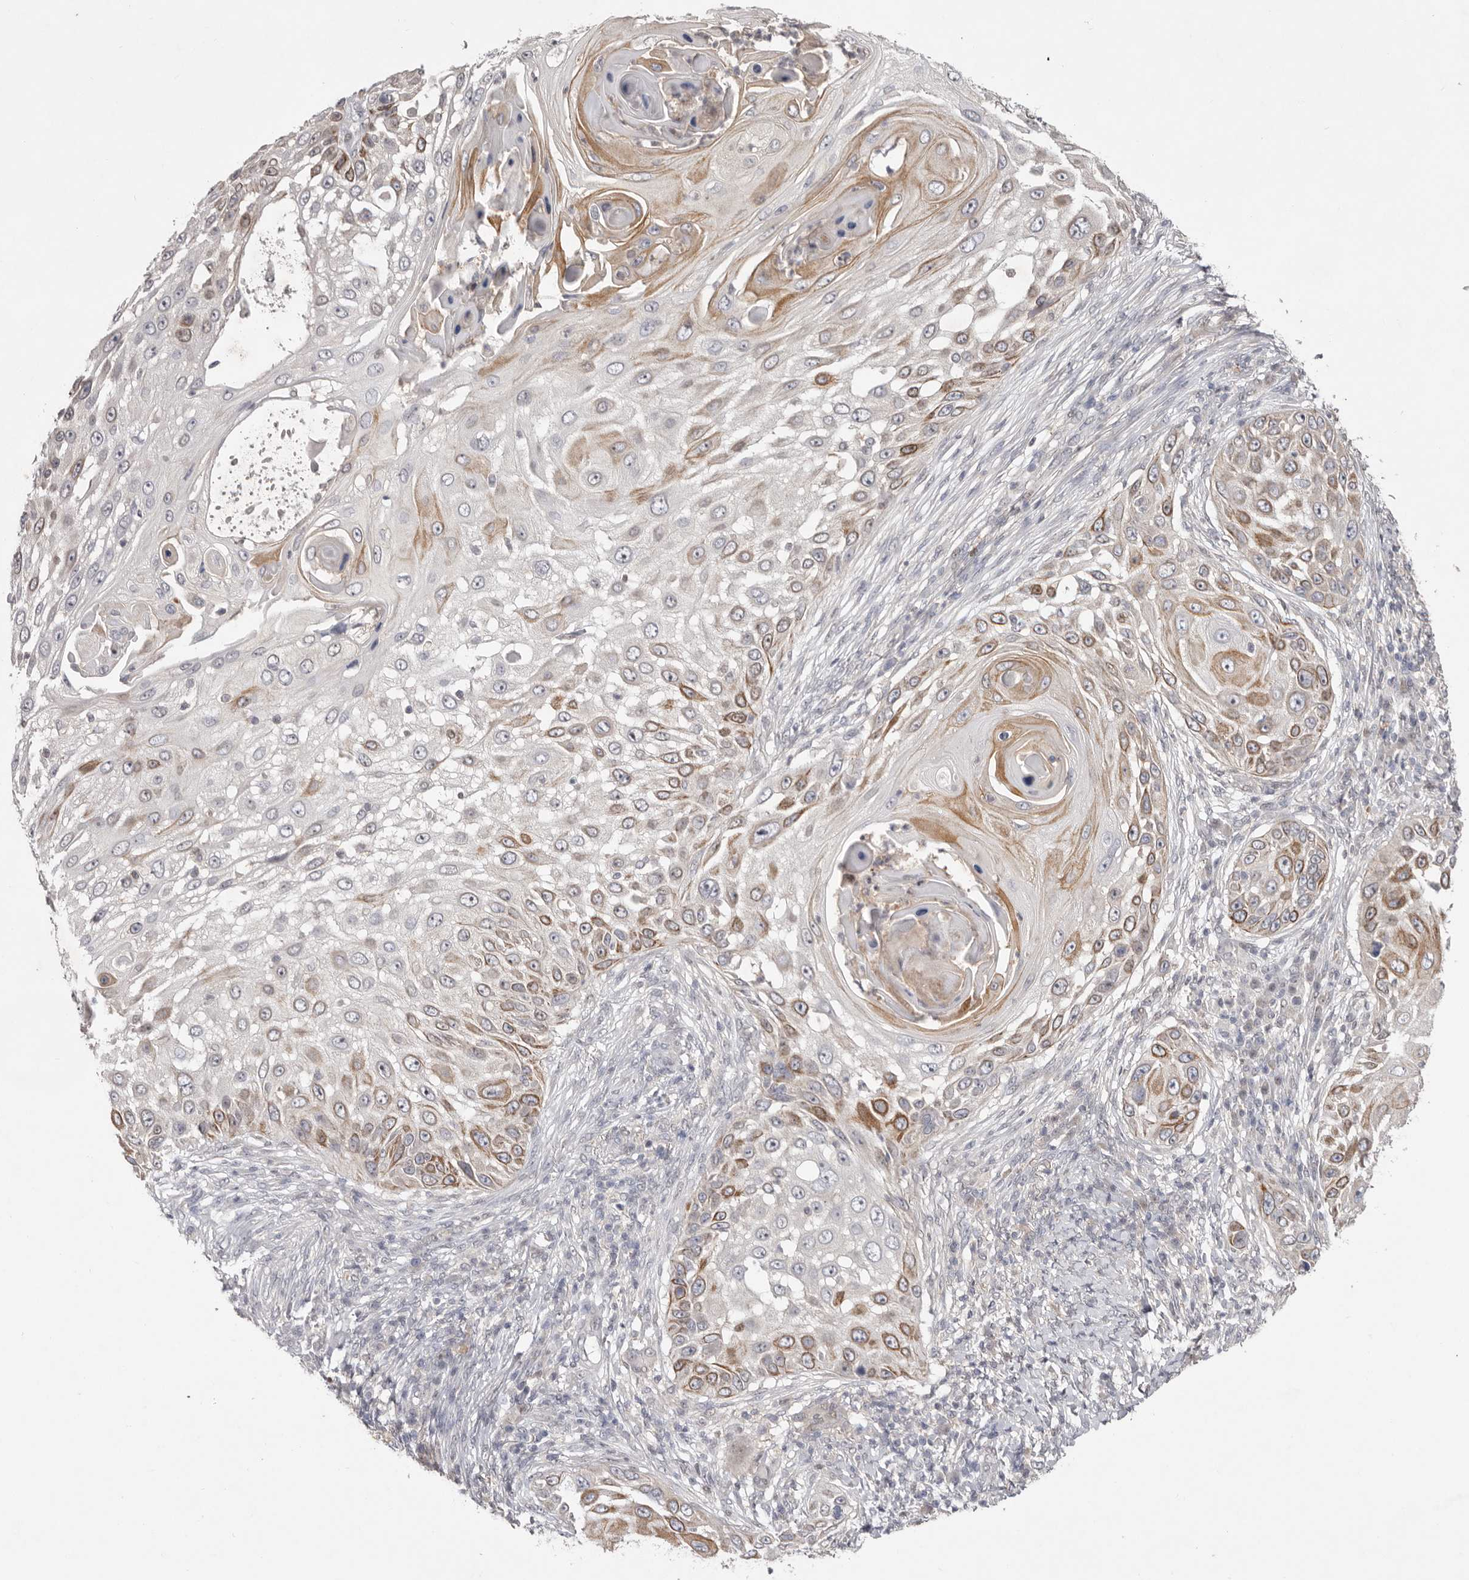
{"staining": {"intensity": "moderate", "quantity": "25%-75%", "location": "cytoplasmic/membranous"}, "tissue": "skin cancer", "cell_type": "Tumor cells", "image_type": "cancer", "snomed": [{"axis": "morphology", "description": "Squamous cell carcinoma, NOS"}, {"axis": "topography", "description": "Skin"}], "caption": "Immunohistochemistry (IHC) histopathology image of human skin cancer stained for a protein (brown), which exhibits medium levels of moderate cytoplasmic/membranous staining in approximately 25%-75% of tumor cells.", "gene": "TADA1", "patient": {"sex": "female", "age": 44}}